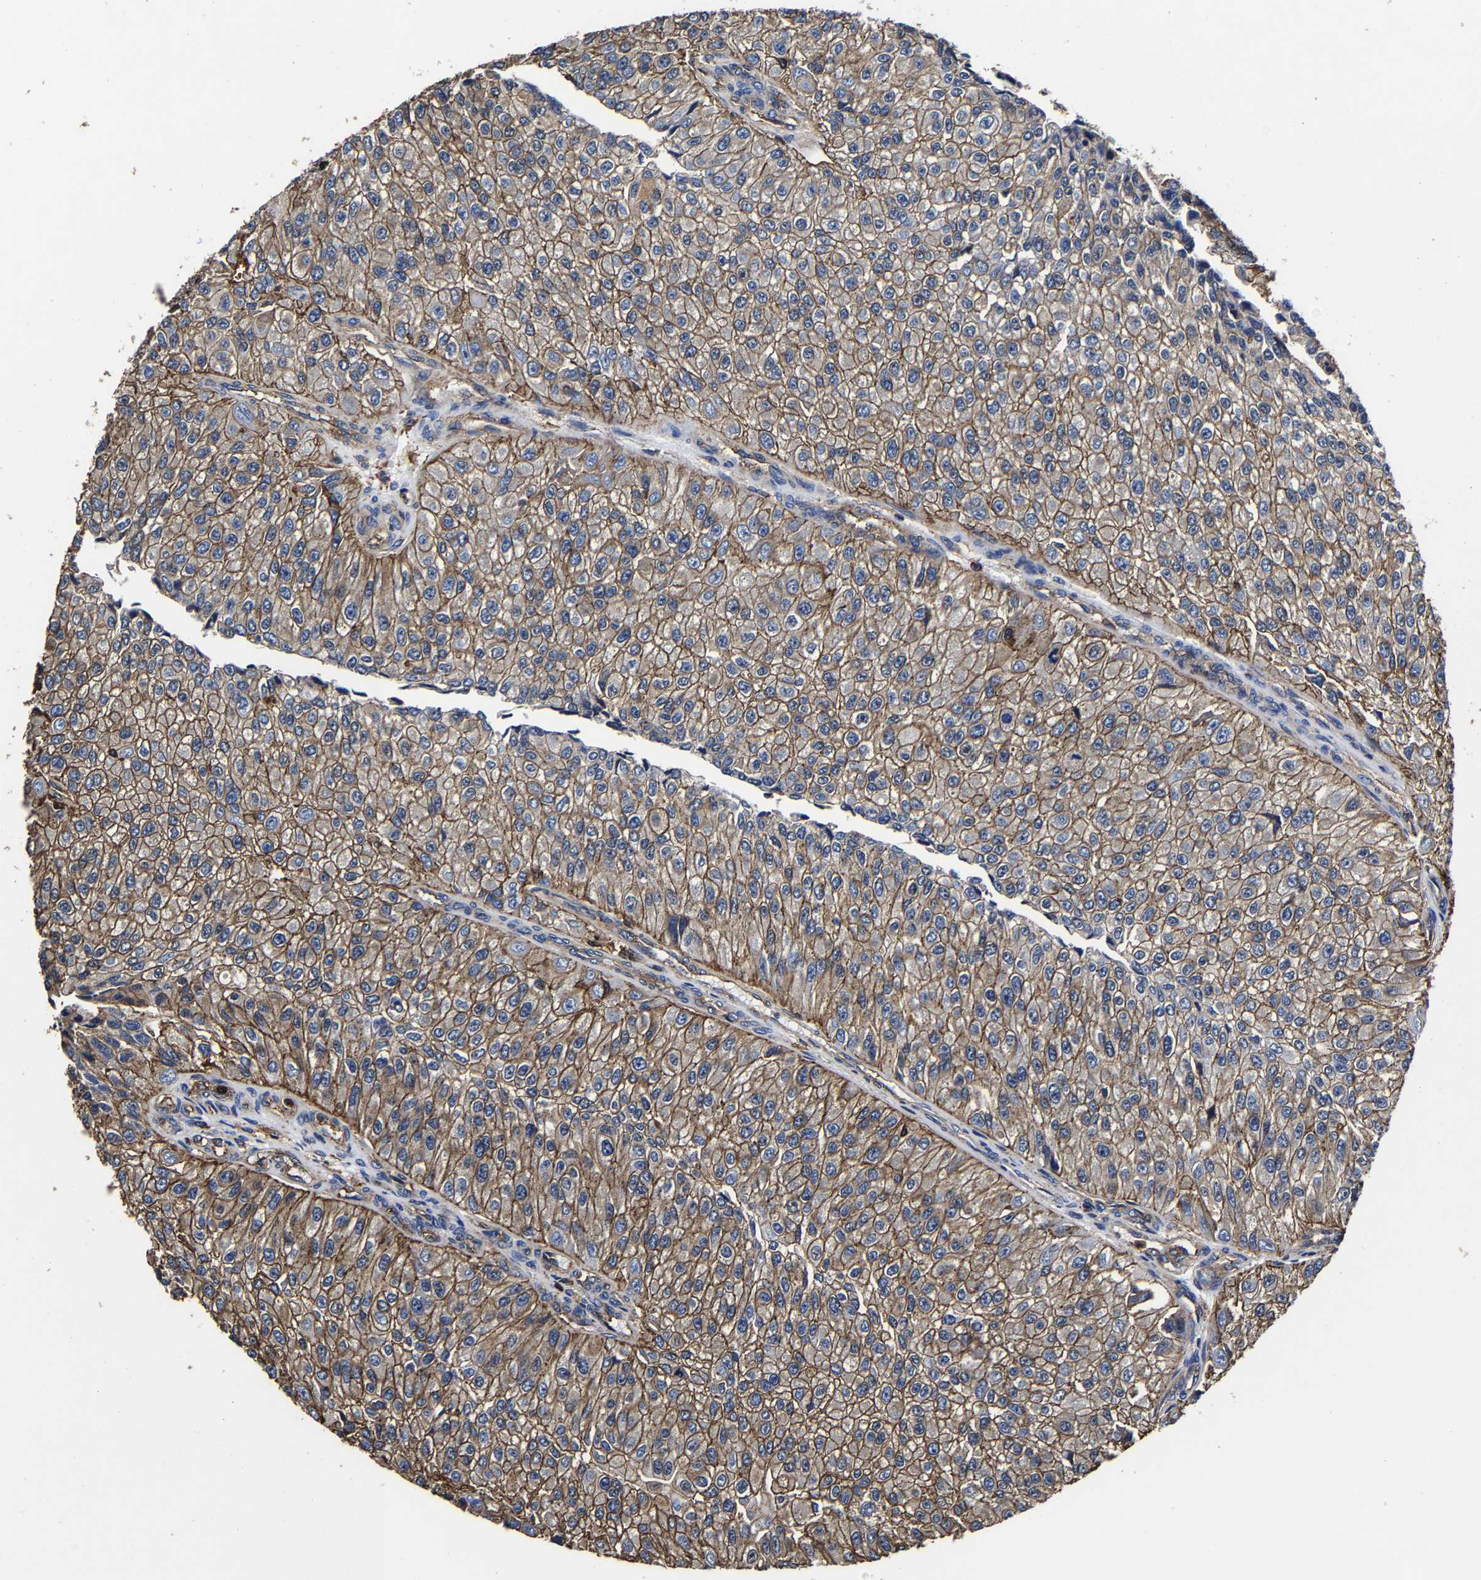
{"staining": {"intensity": "moderate", "quantity": ">75%", "location": "cytoplasmic/membranous"}, "tissue": "urothelial cancer", "cell_type": "Tumor cells", "image_type": "cancer", "snomed": [{"axis": "morphology", "description": "Urothelial carcinoma, High grade"}, {"axis": "topography", "description": "Kidney"}, {"axis": "topography", "description": "Urinary bladder"}], "caption": "The histopathology image displays a brown stain indicating the presence of a protein in the cytoplasmic/membranous of tumor cells in high-grade urothelial carcinoma.", "gene": "SSH3", "patient": {"sex": "male", "age": 77}}